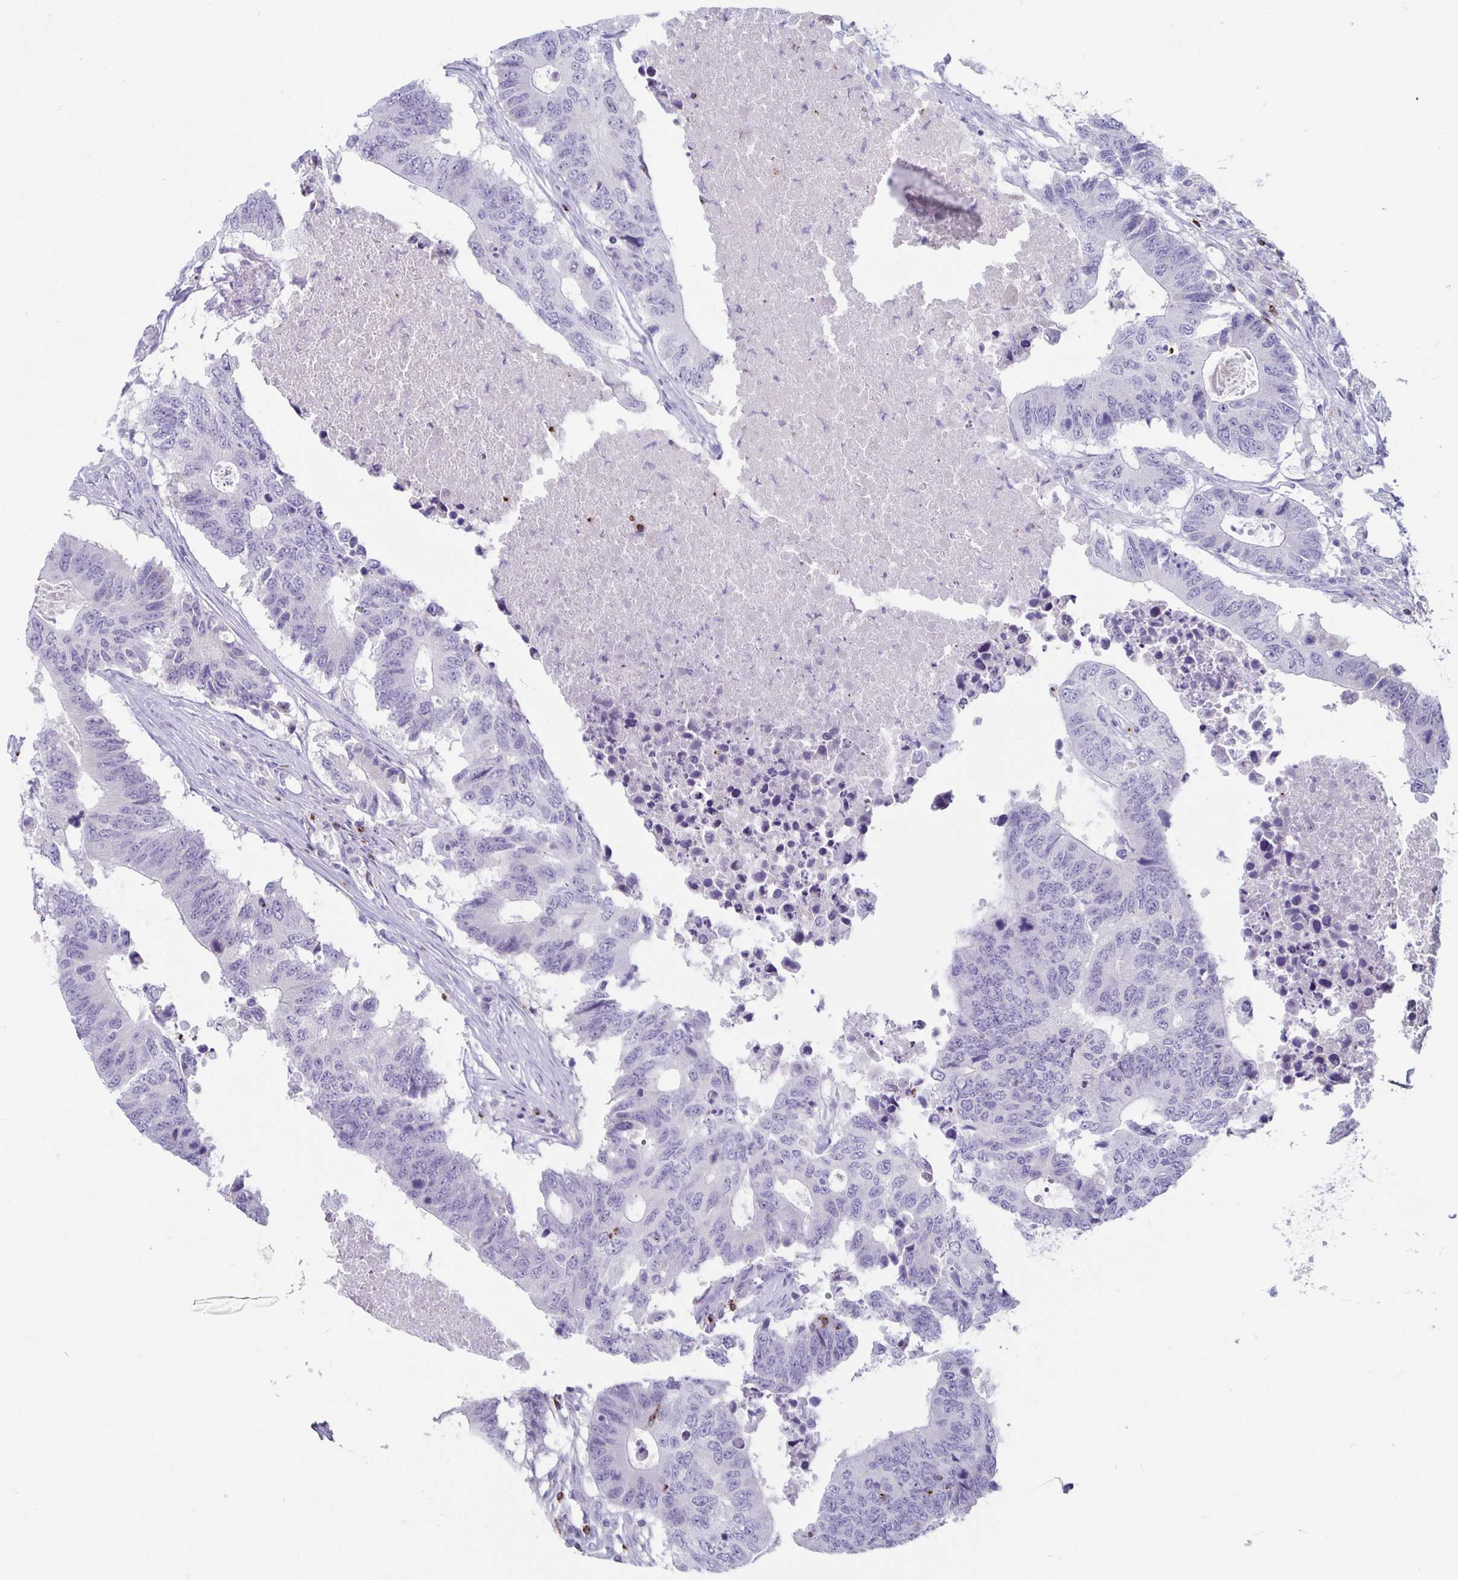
{"staining": {"intensity": "negative", "quantity": "none", "location": "none"}, "tissue": "colorectal cancer", "cell_type": "Tumor cells", "image_type": "cancer", "snomed": [{"axis": "morphology", "description": "Adenocarcinoma, NOS"}, {"axis": "topography", "description": "Colon"}], "caption": "Protein analysis of colorectal adenocarcinoma reveals no significant expression in tumor cells. Nuclei are stained in blue.", "gene": "GZMK", "patient": {"sex": "male", "age": 71}}